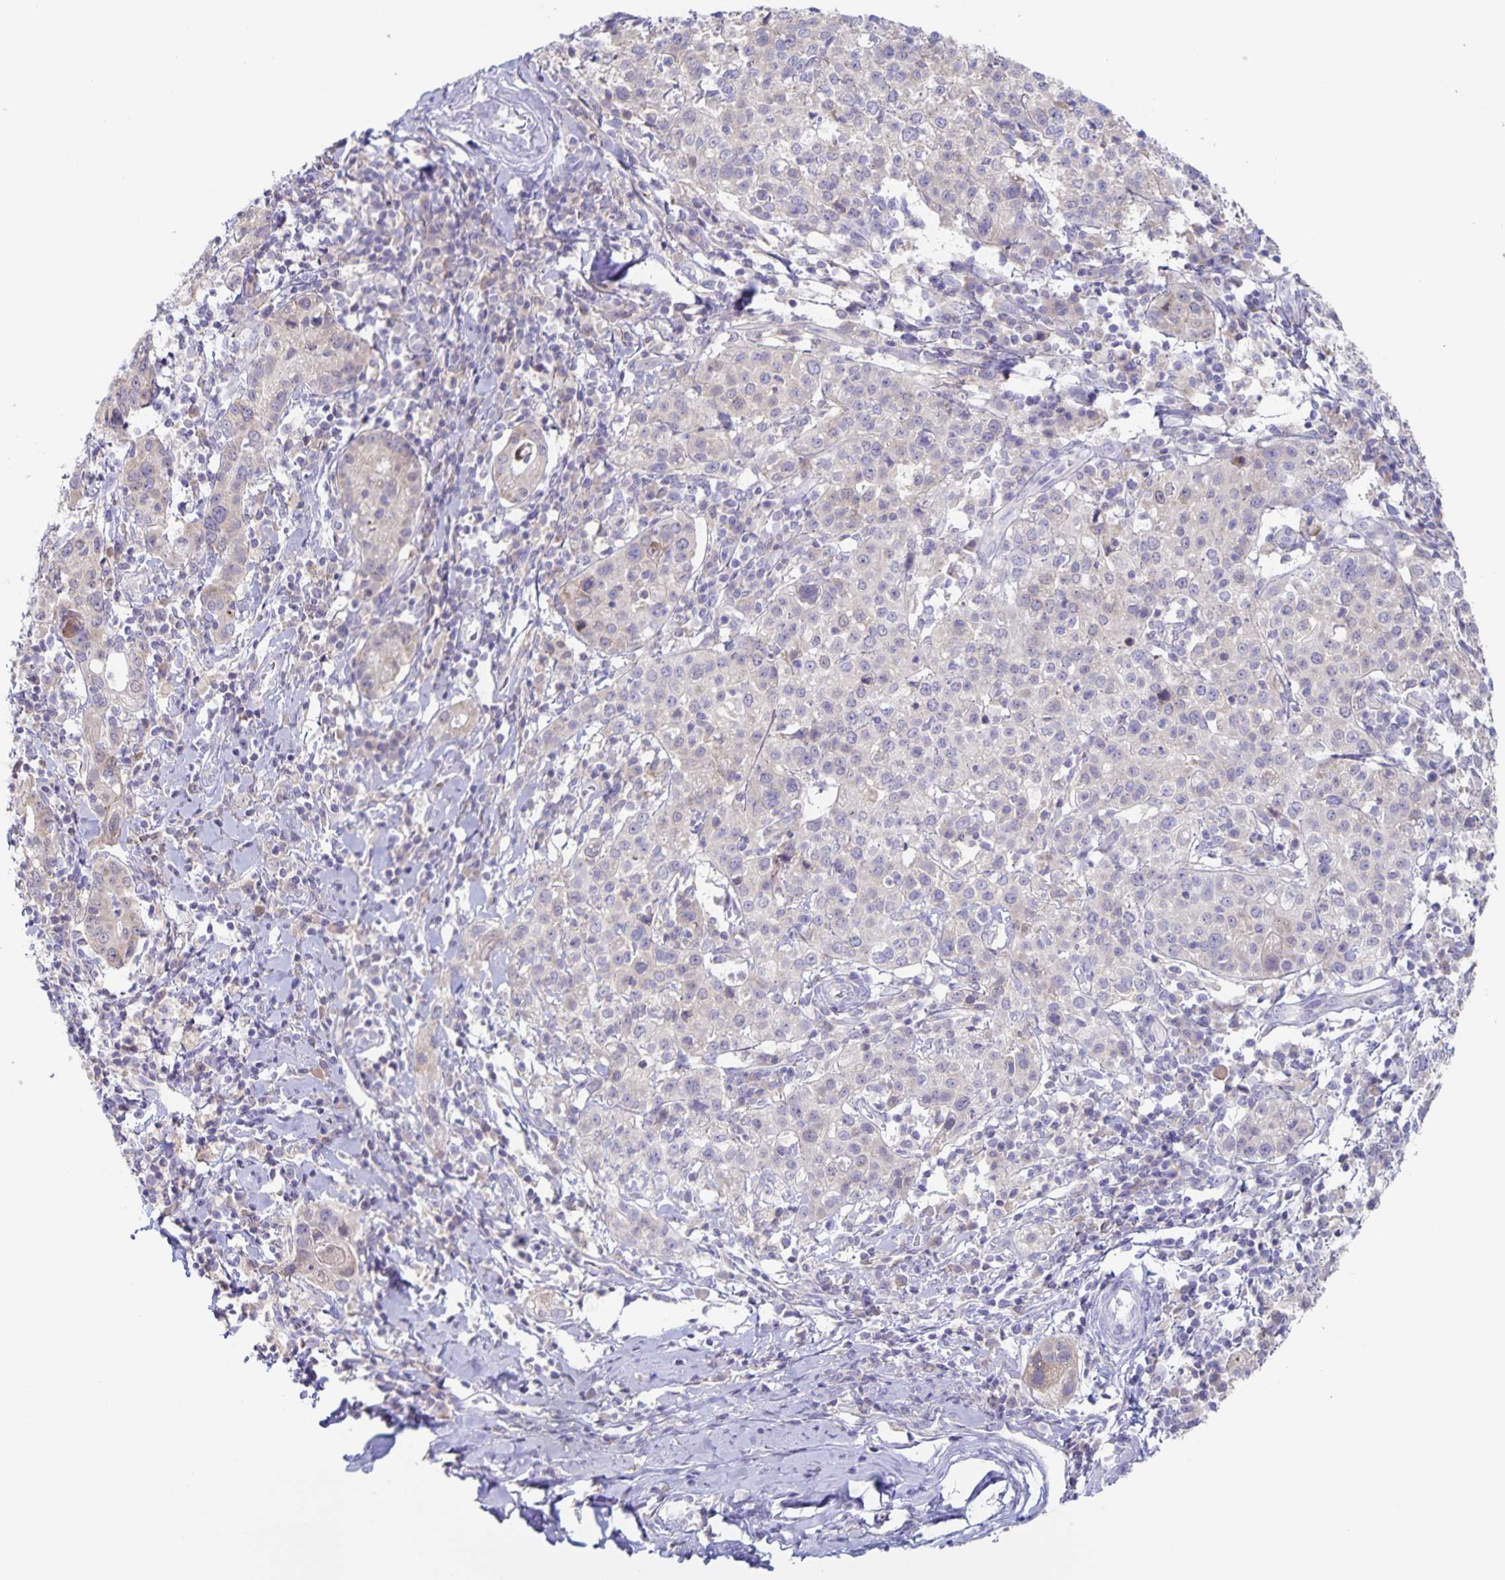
{"staining": {"intensity": "negative", "quantity": "none", "location": "none"}, "tissue": "cervical cancer", "cell_type": "Tumor cells", "image_type": "cancer", "snomed": [{"axis": "morphology", "description": "Normal tissue, NOS"}, {"axis": "morphology", "description": "Adenocarcinoma, NOS"}, {"axis": "topography", "description": "Cervix"}], "caption": "This image is of cervical adenocarcinoma stained with IHC to label a protein in brown with the nuclei are counter-stained blue. There is no expression in tumor cells. (Immunohistochemistry, brightfield microscopy, high magnification).", "gene": "RPL36A", "patient": {"sex": "female", "age": 44}}